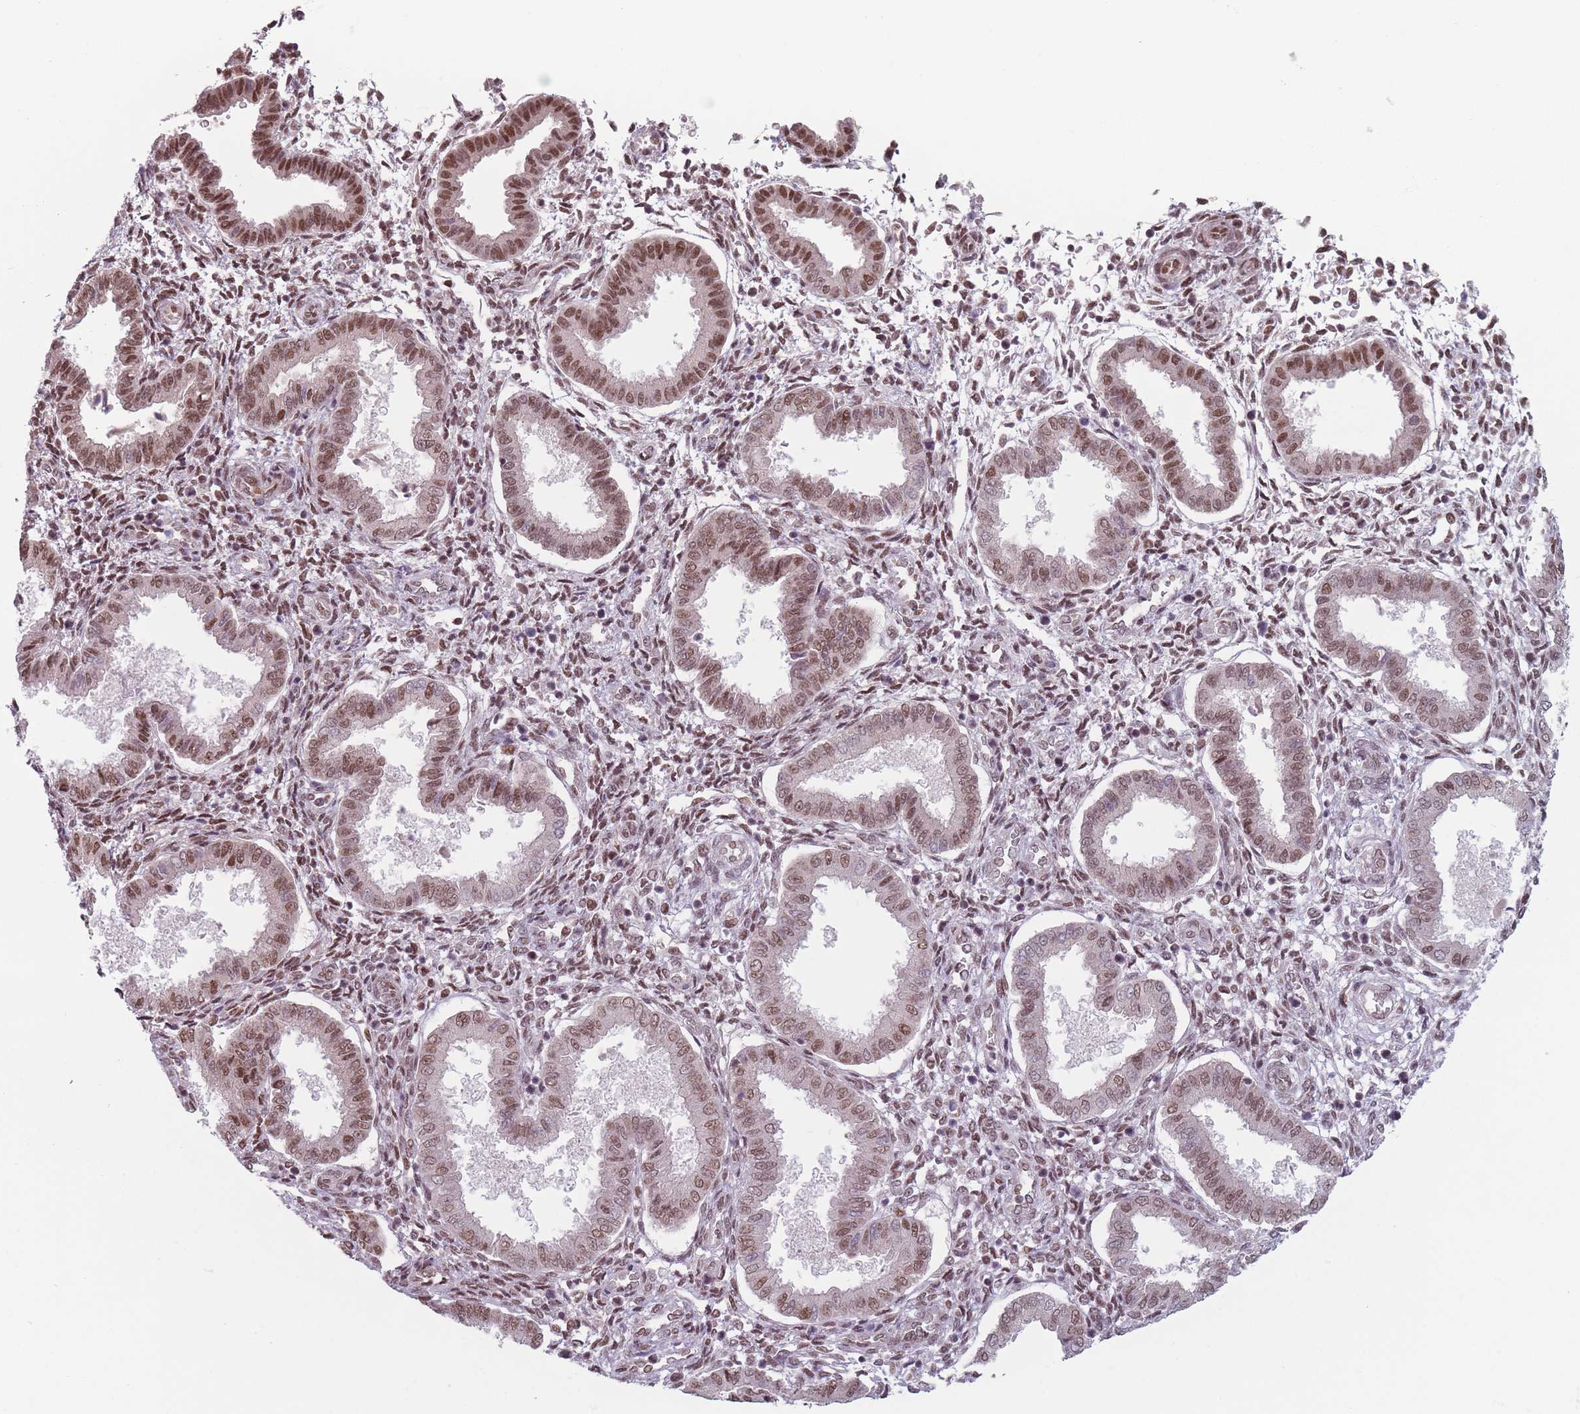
{"staining": {"intensity": "moderate", "quantity": "25%-75%", "location": "nuclear"}, "tissue": "endometrium", "cell_type": "Cells in endometrial stroma", "image_type": "normal", "snomed": [{"axis": "morphology", "description": "Normal tissue, NOS"}, {"axis": "topography", "description": "Endometrium"}], "caption": "Moderate nuclear protein expression is identified in about 25%-75% of cells in endometrial stroma in endometrium.", "gene": "SH3BGRL2", "patient": {"sex": "female", "age": 24}}